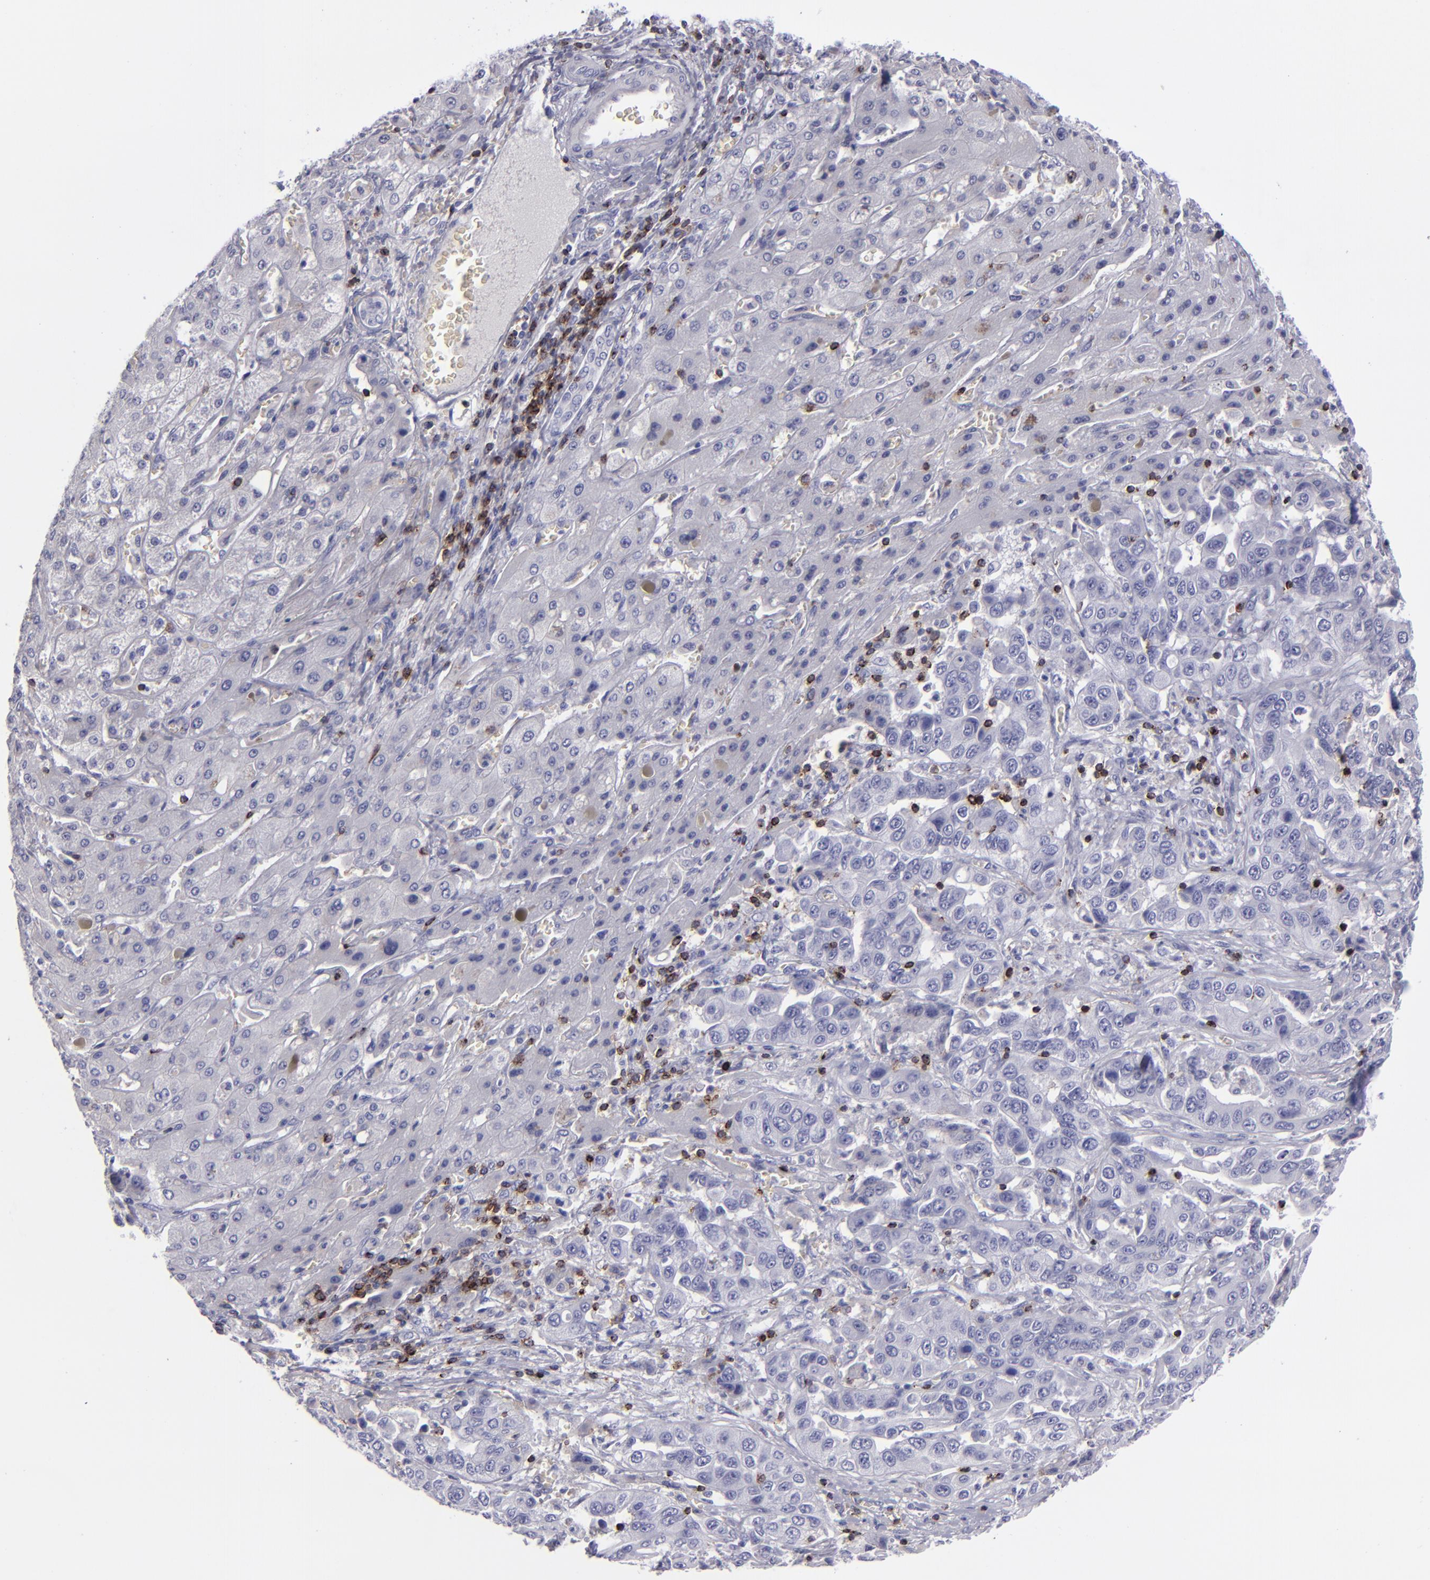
{"staining": {"intensity": "negative", "quantity": "none", "location": "none"}, "tissue": "liver cancer", "cell_type": "Tumor cells", "image_type": "cancer", "snomed": [{"axis": "morphology", "description": "Cholangiocarcinoma"}, {"axis": "topography", "description": "Liver"}], "caption": "Immunohistochemical staining of liver cancer shows no significant positivity in tumor cells. Brightfield microscopy of IHC stained with DAB (3,3'-diaminobenzidine) (brown) and hematoxylin (blue), captured at high magnification.", "gene": "CD2", "patient": {"sex": "female", "age": 52}}